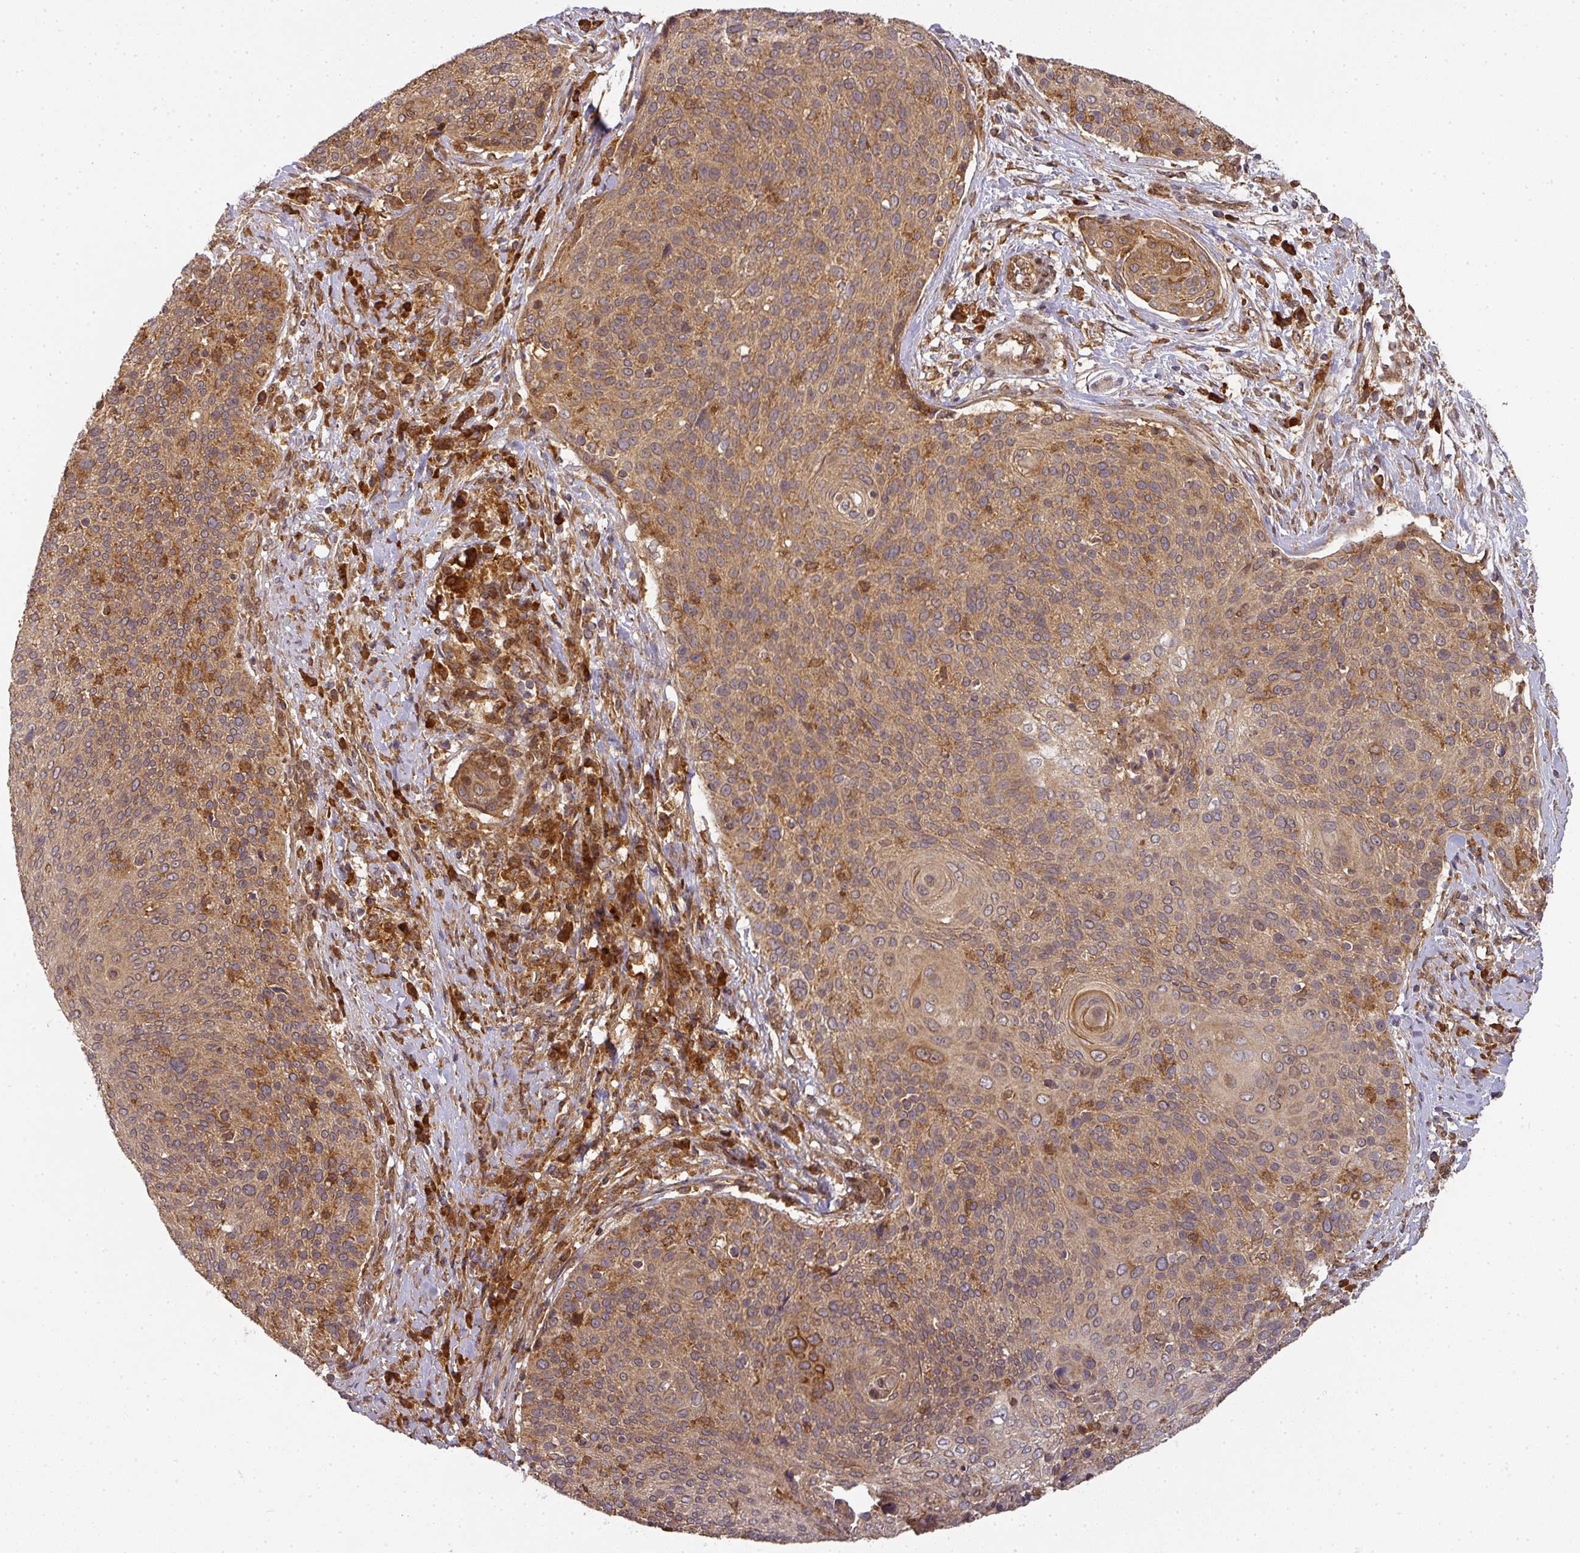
{"staining": {"intensity": "moderate", "quantity": ">75%", "location": "cytoplasmic/membranous"}, "tissue": "cervical cancer", "cell_type": "Tumor cells", "image_type": "cancer", "snomed": [{"axis": "morphology", "description": "Squamous cell carcinoma, NOS"}, {"axis": "topography", "description": "Cervix"}], "caption": "There is medium levels of moderate cytoplasmic/membranous expression in tumor cells of cervical squamous cell carcinoma, as demonstrated by immunohistochemical staining (brown color).", "gene": "MALSU1", "patient": {"sex": "female", "age": 31}}